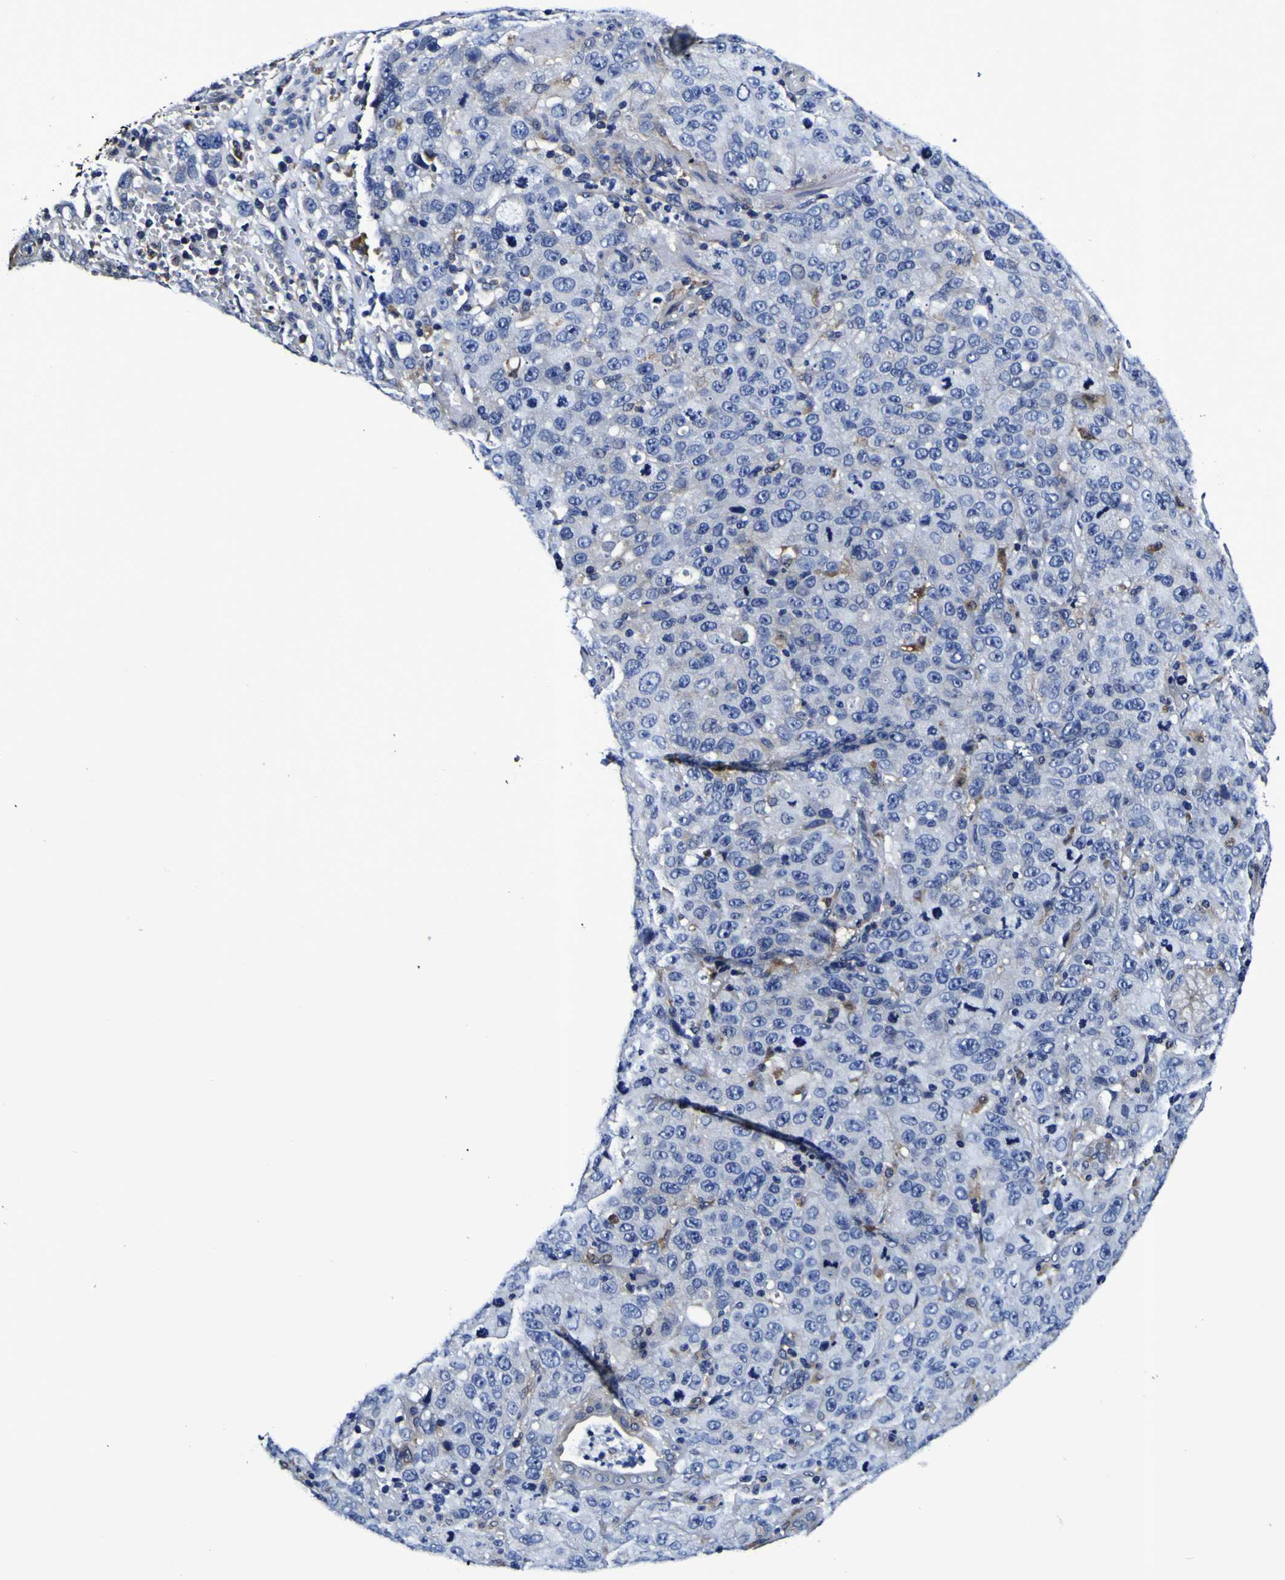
{"staining": {"intensity": "negative", "quantity": "none", "location": "none"}, "tissue": "stomach cancer", "cell_type": "Tumor cells", "image_type": "cancer", "snomed": [{"axis": "morphology", "description": "Normal tissue, NOS"}, {"axis": "morphology", "description": "Adenocarcinoma, NOS"}, {"axis": "topography", "description": "Stomach"}], "caption": "An image of human stomach adenocarcinoma is negative for staining in tumor cells.", "gene": "GPX1", "patient": {"sex": "male", "age": 48}}